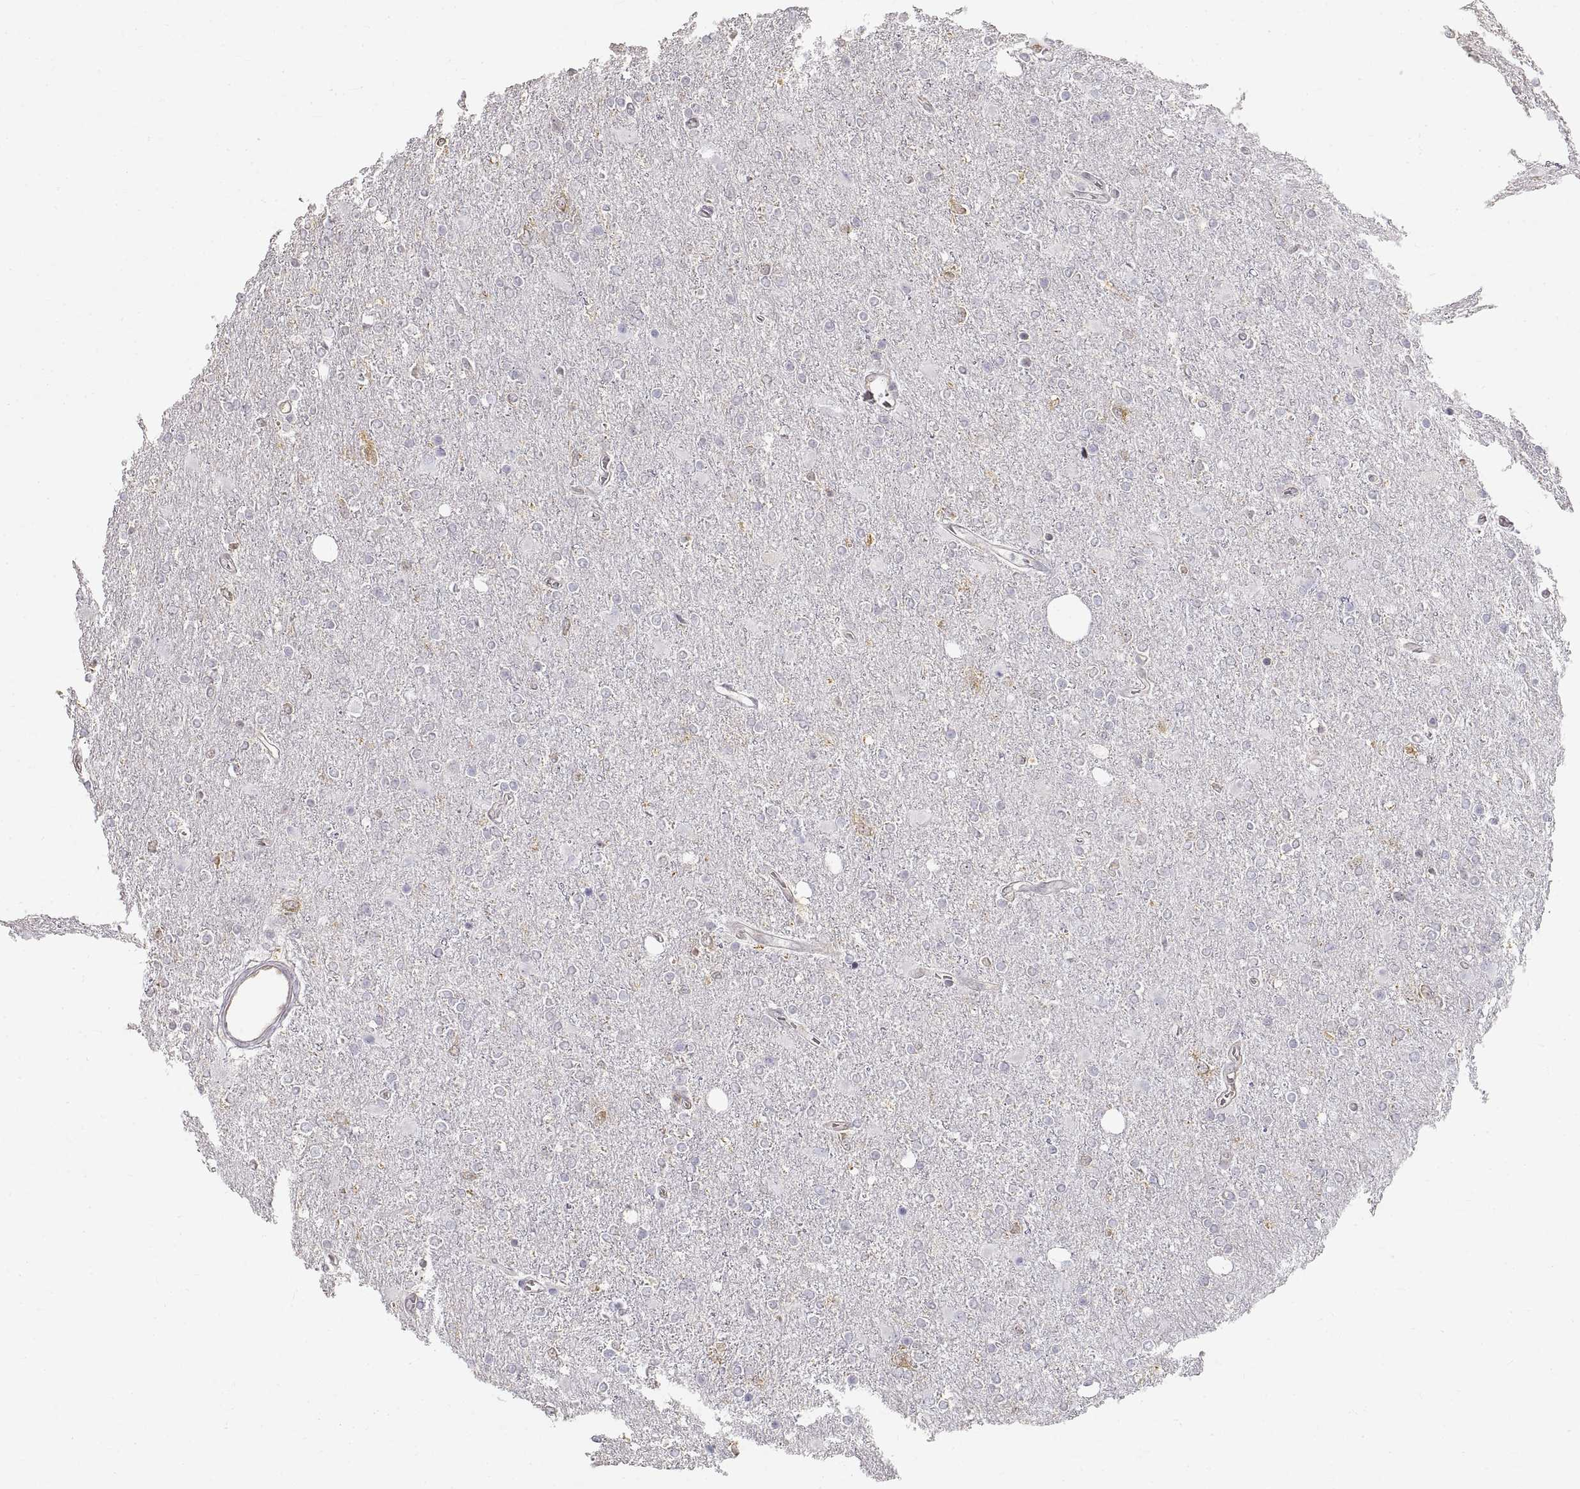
{"staining": {"intensity": "weak", "quantity": "<25%", "location": "cytoplasmic/membranous"}, "tissue": "glioma", "cell_type": "Tumor cells", "image_type": "cancer", "snomed": [{"axis": "morphology", "description": "Glioma, malignant, High grade"}, {"axis": "topography", "description": "Cerebral cortex"}], "caption": "Tumor cells are negative for brown protein staining in glioma. (DAB immunohistochemistry (IHC) visualized using brightfield microscopy, high magnification).", "gene": "HSP90AB1", "patient": {"sex": "male", "age": 70}}